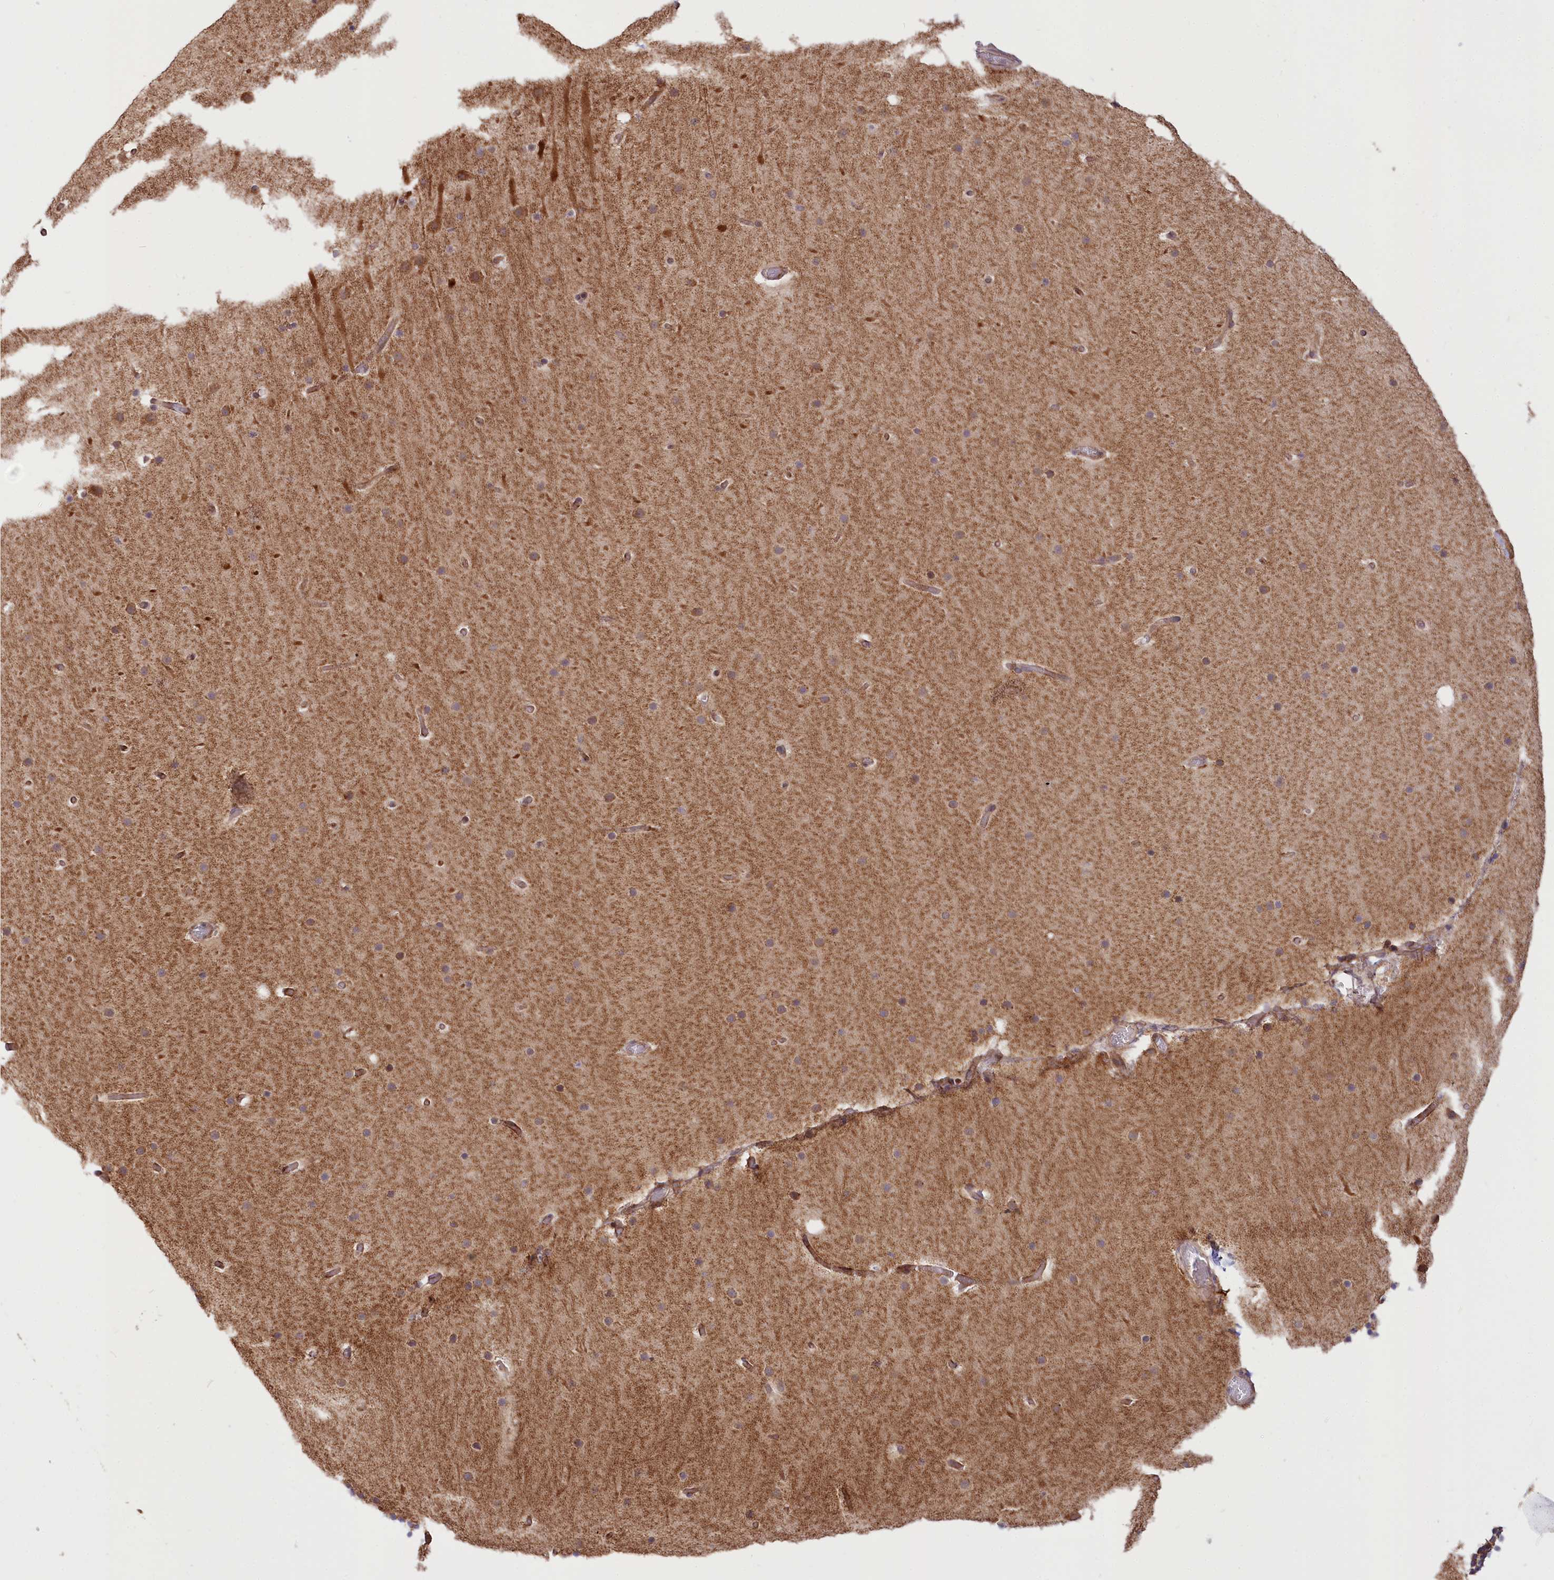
{"staining": {"intensity": "moderate", "quantity": "25%-75%", "location": "cytoplasmic/membranous"}, "tissue": "cerebellum", "cell_type": "Cells in granular layer", "image_type": "normal", "snomed": [{"axis": "morphology", "description": "Normal tissue, NOS"}, {"axis": "topography", "description": "Cerebellum"}], "caption": "Cells in granular layer reveal medium levels of moderate cytoplasmic/membranous expression in approximately 25%-75% of cells in benign human cerebellum.", "gene": "CEP70", "patient": {"sex": "male", "age": 57}}